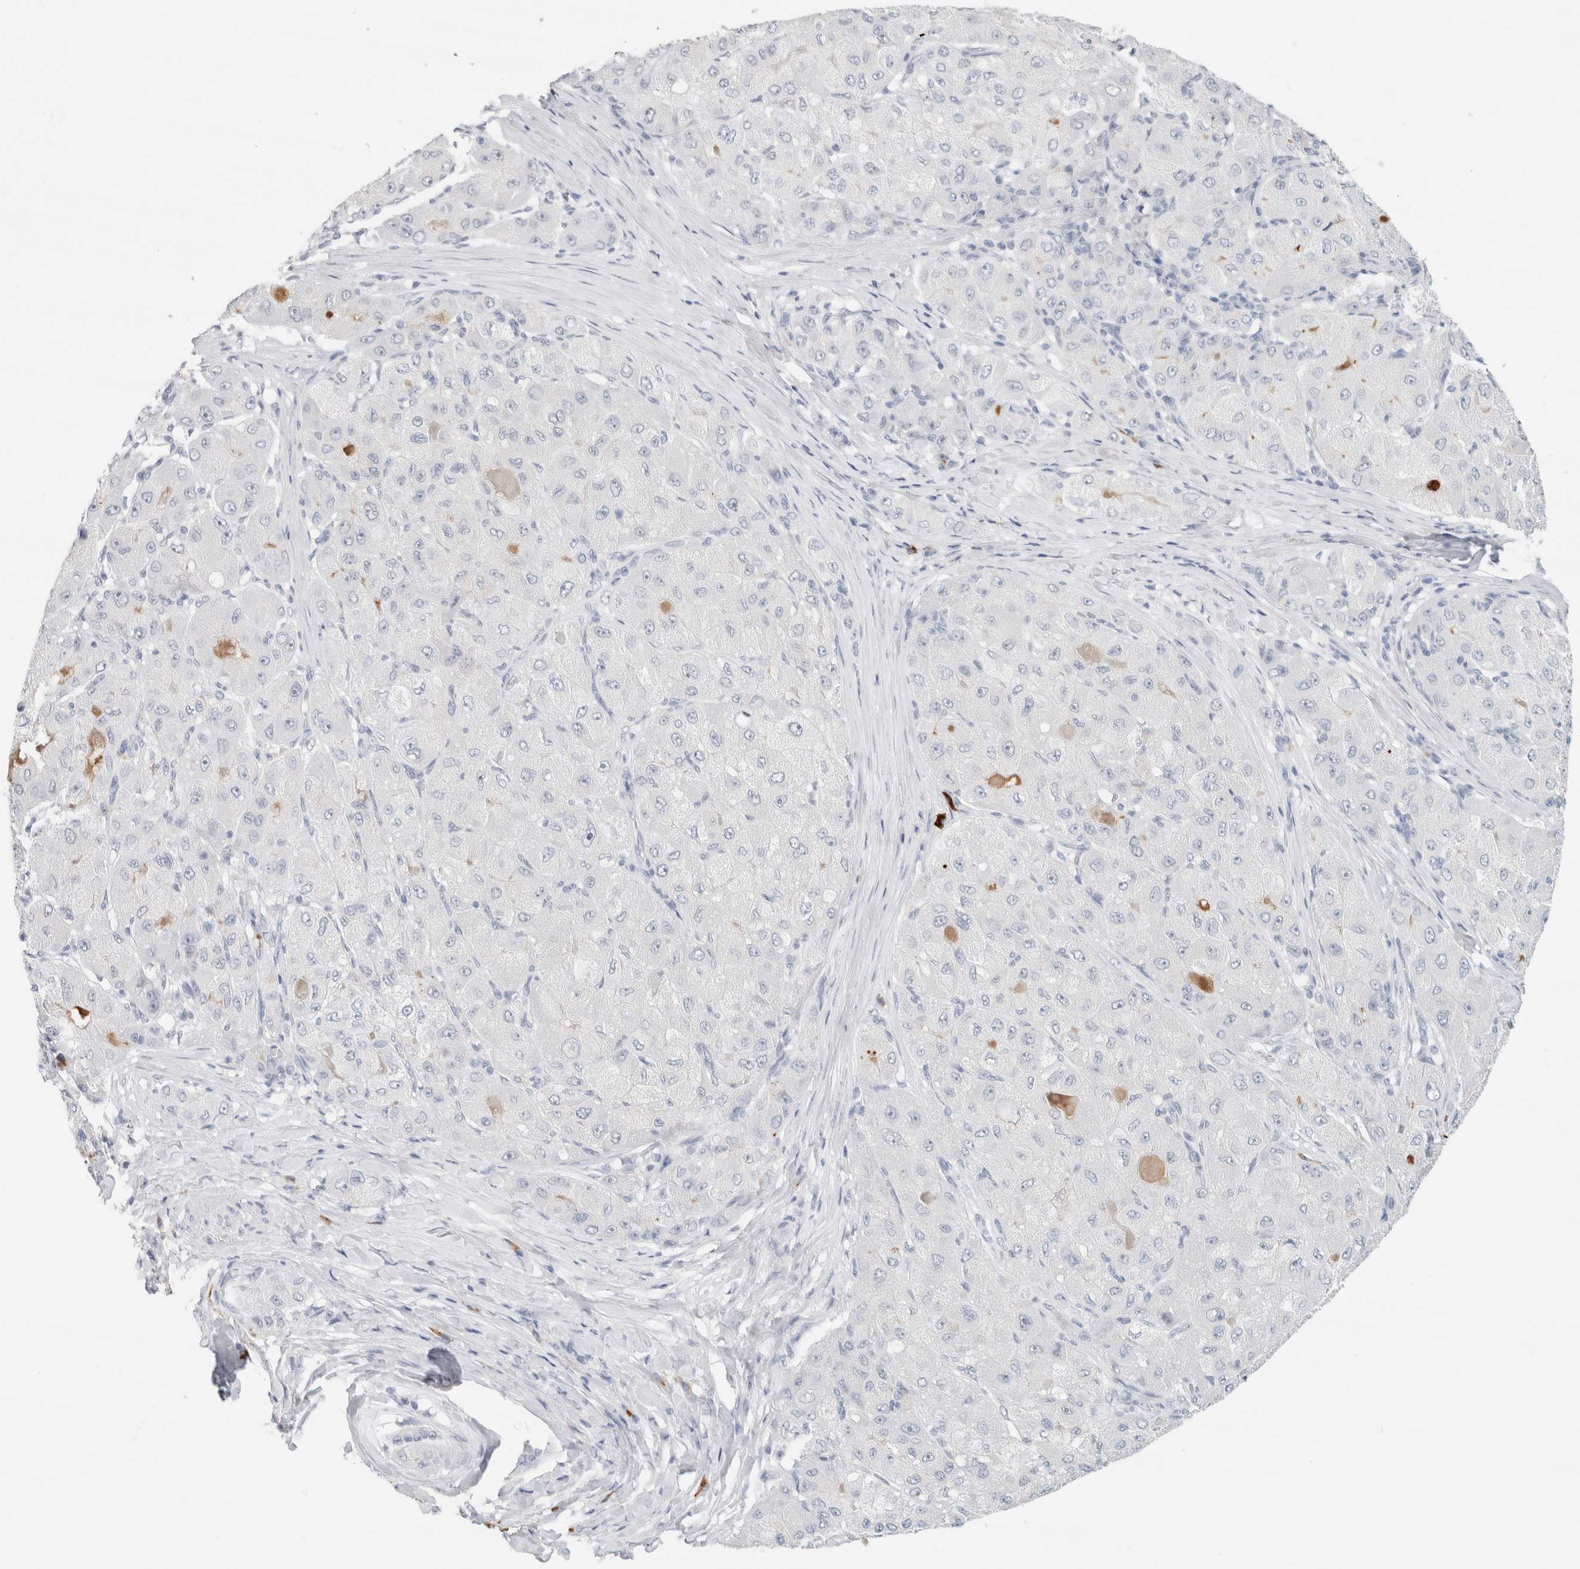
{"staining": {"intensity": "negative", "quantity": "none", "location": "none"}, "tissue": "liver cancer", "cell_type": "Tumor cells", "image_type": "cancer", "snomed": [{"axis": "morphology", "description": "Carcinoma, Hepatocellular, NOS"}, {"axis": "topography", "description": "Liver"}], "caption": "Immunohistochemical staining of hepatocellular carcinoma (liver) demonstrates no significant staining in tumor cells.", "gene": "IL6", "patient": {"sex": "male", "age": 80}}